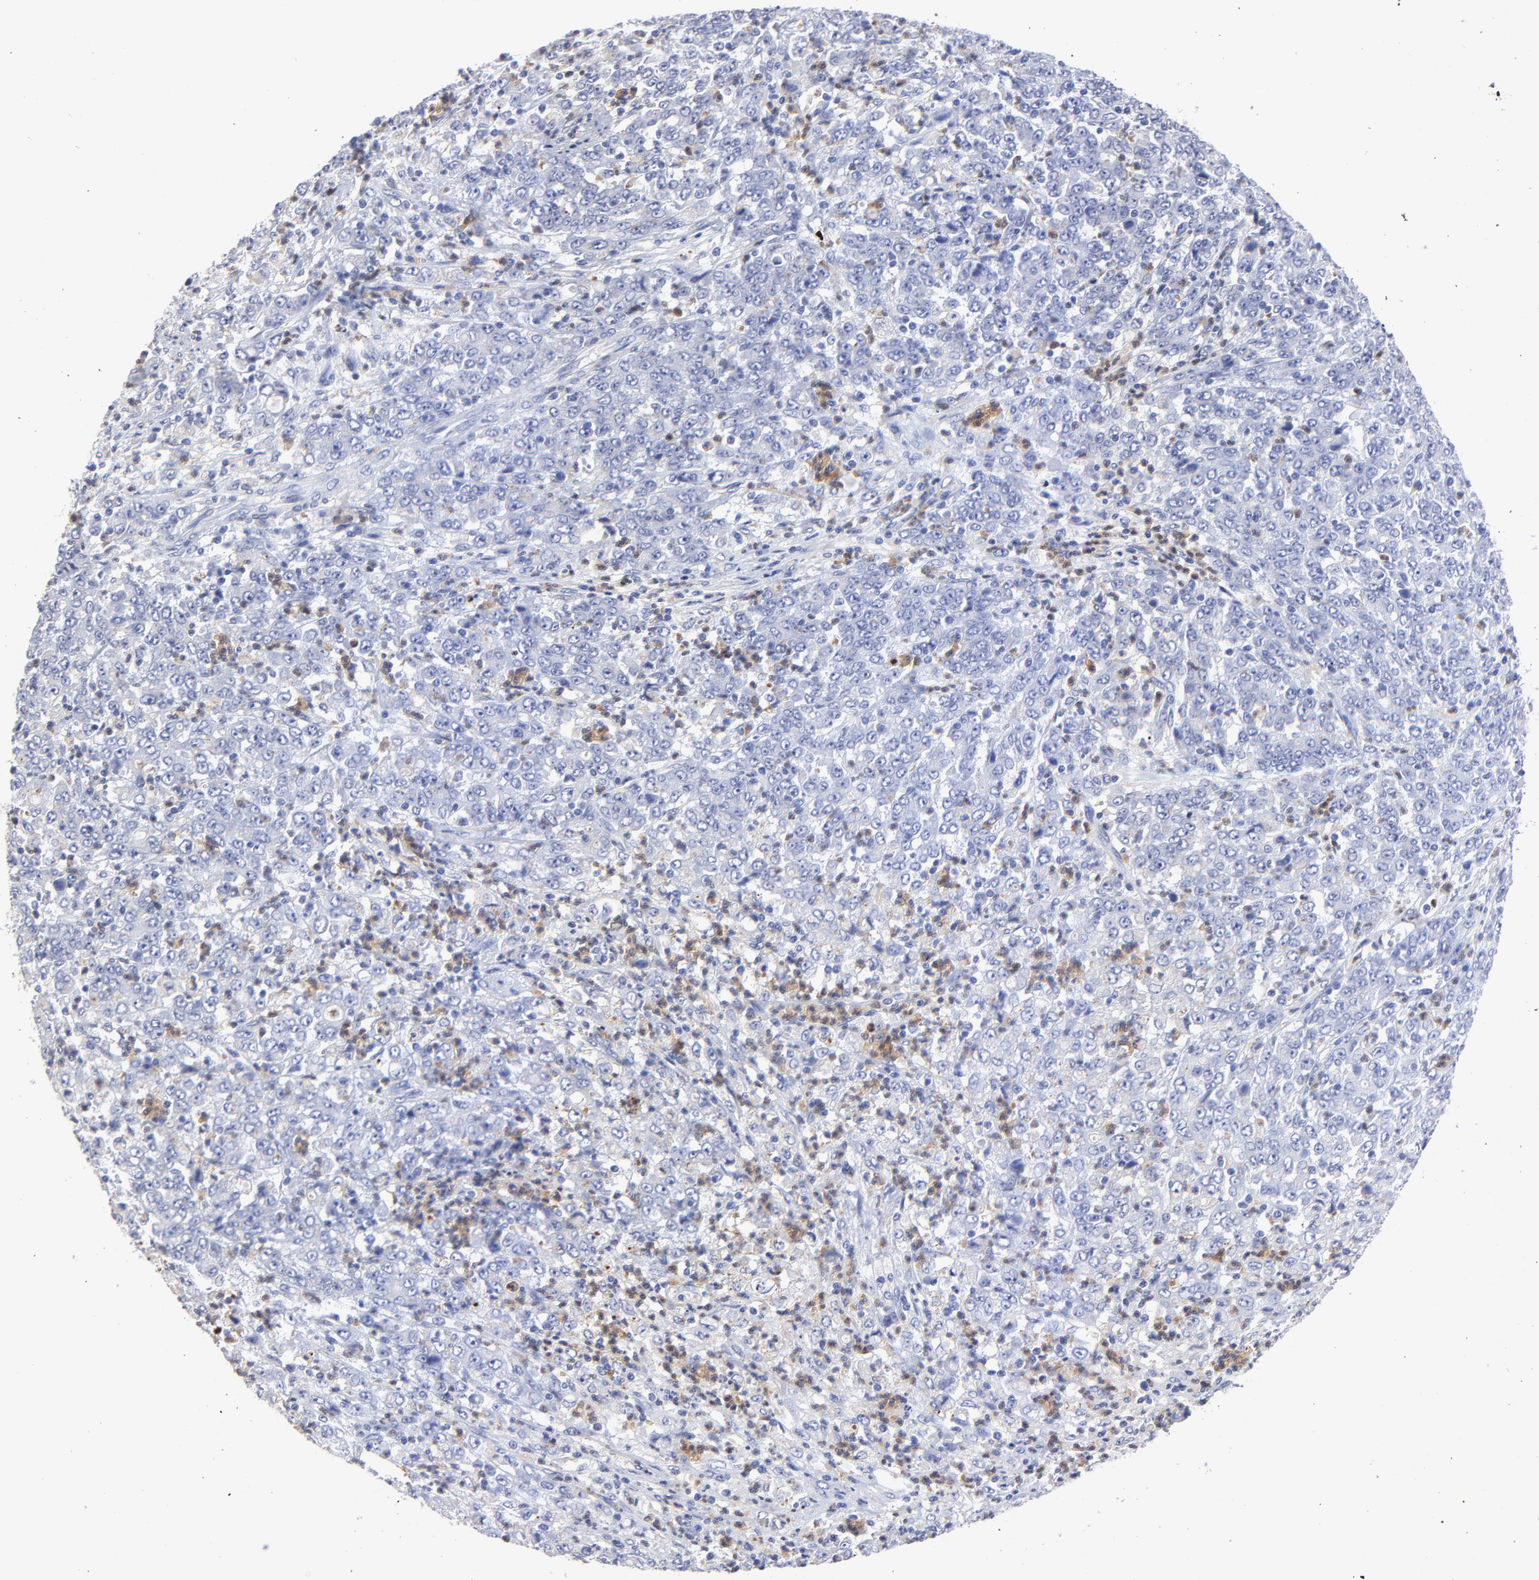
{"staining": {"intensity": "negative", "quantity": "none", "location": "none"}, "tissue": "stomach cancer", "cell_type": "Tumor cells", "image_type": "cancer", "snomed": [{"axis": "morphology", "description": "Adenocarcinoma, NOS"}, {"axis": "topography", "description": "Stomach, lower"}], "caption": "A high-resolution micrograph shows IHC staining of stomach adenocarcinoma, which displays no significant positivity in tumor cells. (Immunohistochemistry, brightfield microscopy, high magnification).", "gene": "SMARCA1", "patient": {"sex": "female", "age": 71}}